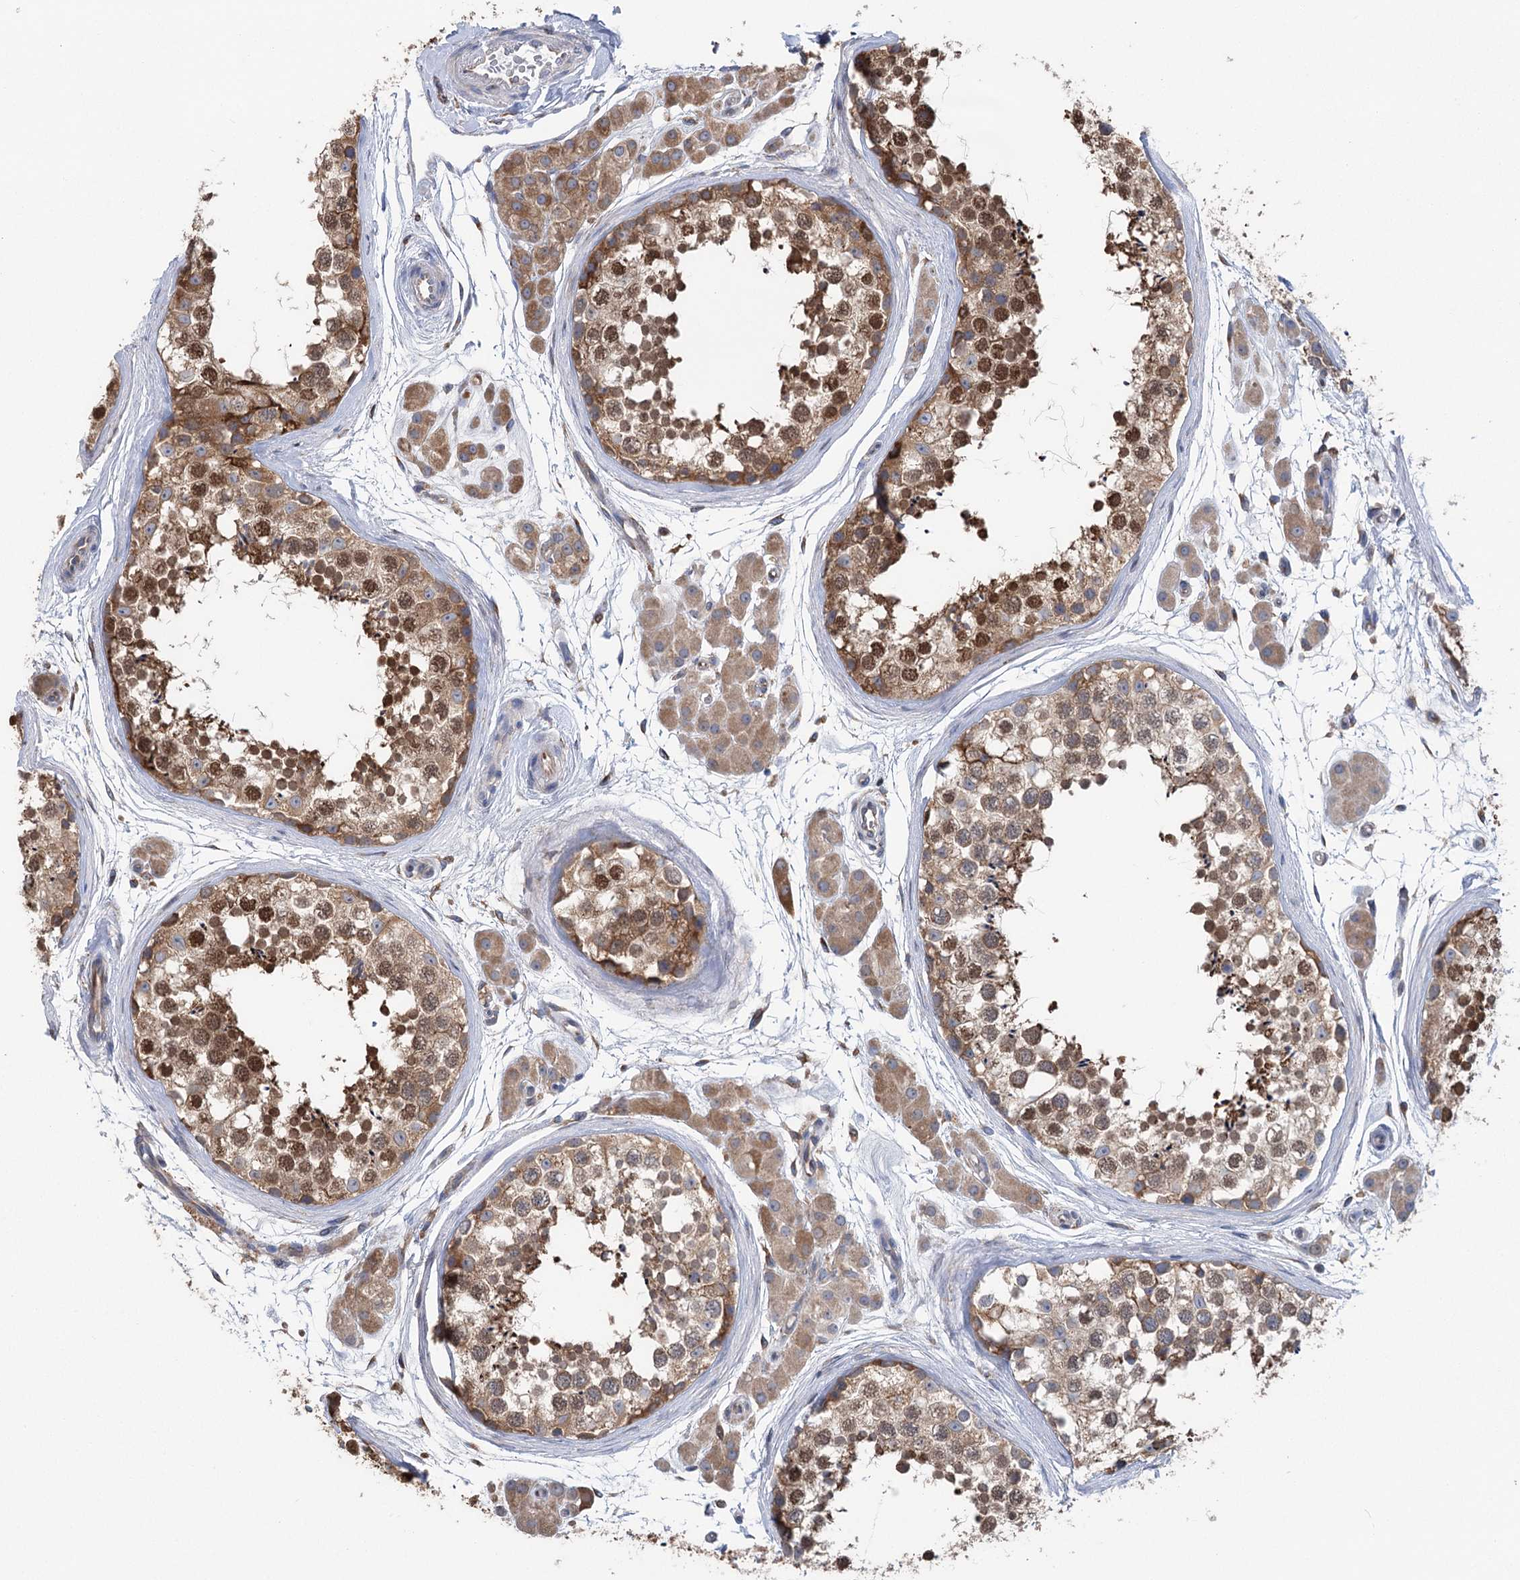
{"staining": {"intensity": "strong", "quantity": ">75%", "location": "cytoplasmic/membranous"}, "tissue": "testis", "cell_type": "Cells in seminiferous ducts", "image_type": "normal", "snomed": [{"axis": "morphology", "description": "Normal tissue, NOS"}, {"axis": "topography", "description": "Testis"}], "caption": "Testis stained with IHC displays strong cytoplasmic/membranous expression in about >75% of cells in seminiferous ducts. The staining was performed using DAB (3,3'-diaminobenzidine), with brown indicating positive protein expression. Nuclei are stained blue with hematoxylin.", "gene": "METTL24", "patient": {"sex": "male", "age": 56}}